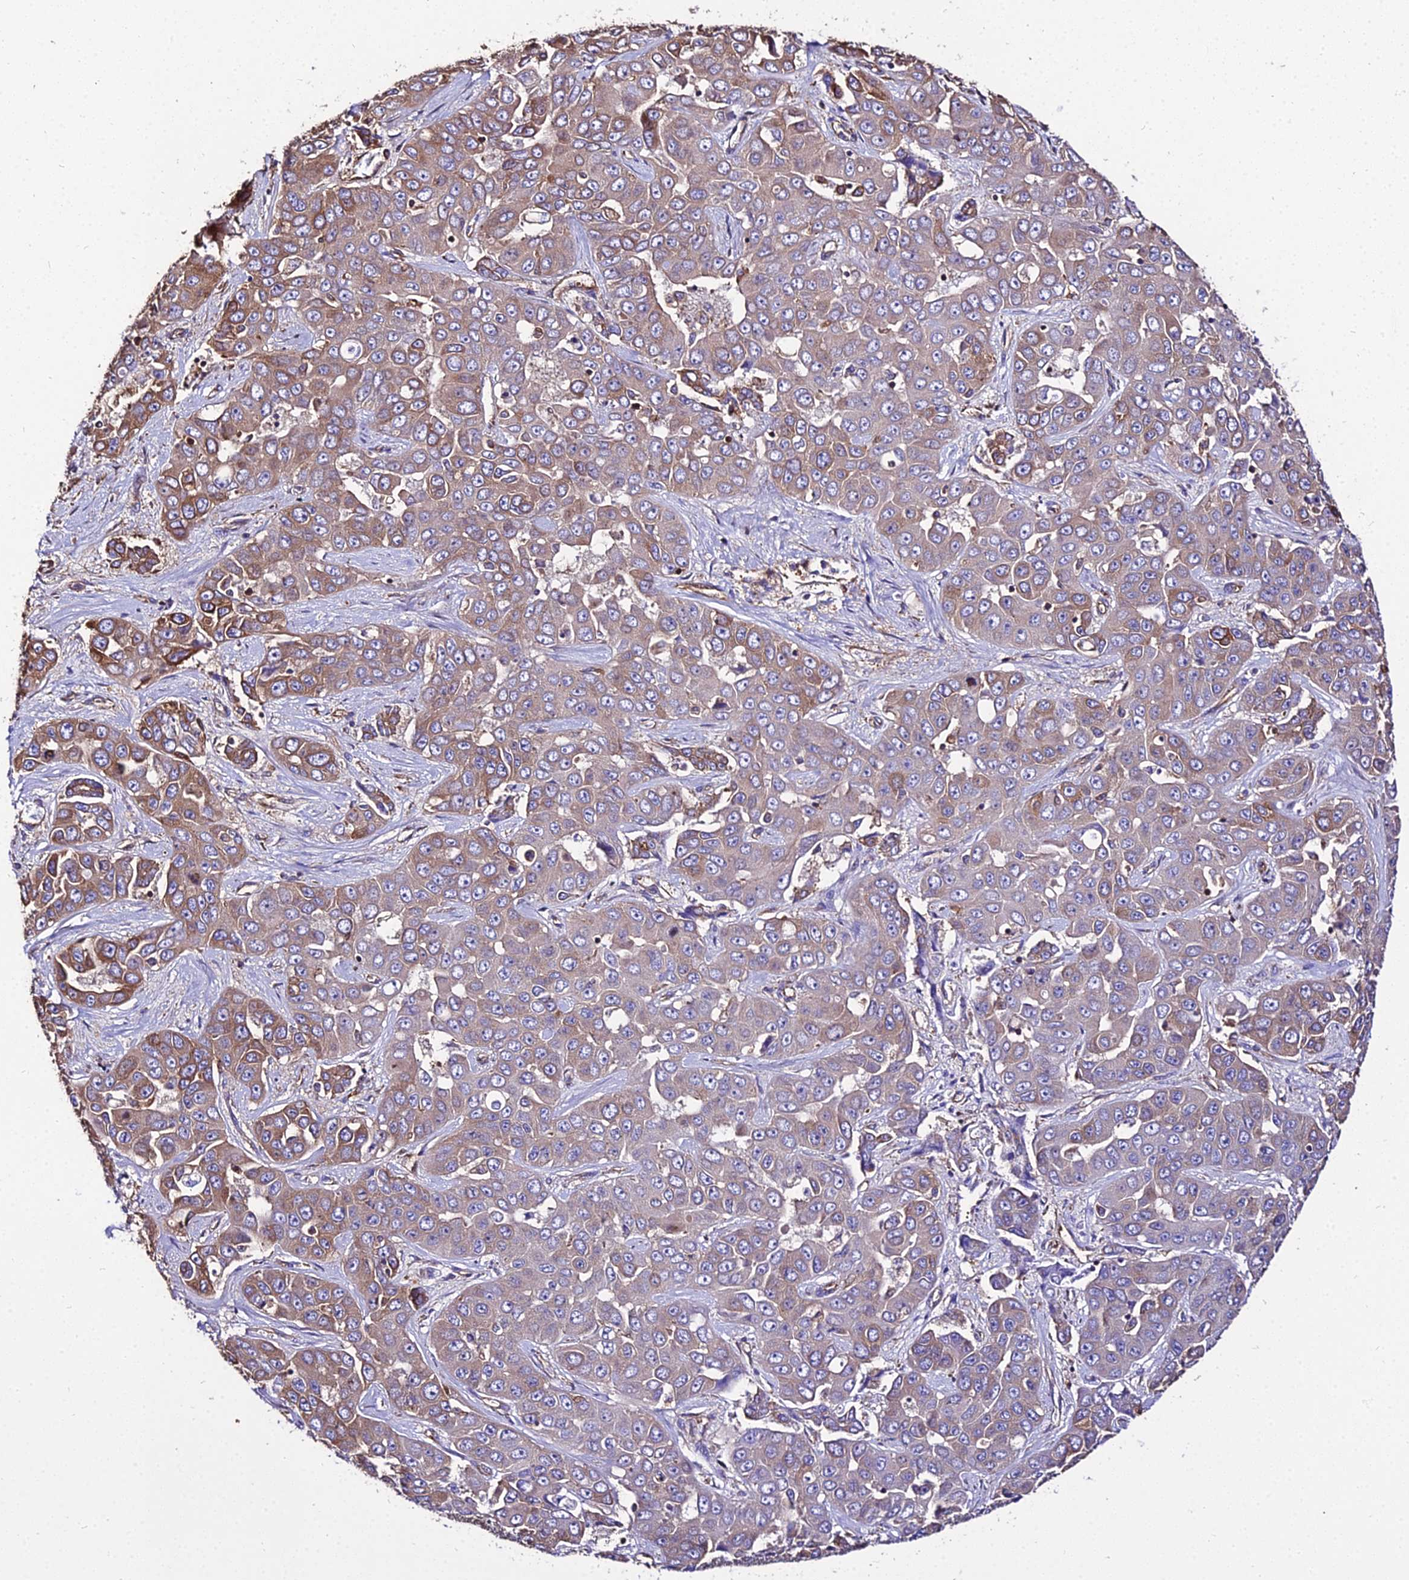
{"staining": {"intensity": "moderate", "quantity": "25%-75%", "location": "cytoplasmic/membranous"}, "tissue": "liver cancer", "cell_type": "Tumor cells", "image_type": "cancer", "snomed": [{"axis": "morphology", "description": "Cholangiocarcinoma"}, {"axis": "topography", "description": "Liver"}], "caption": "High-magnification brightfield microscopy of liver cancer (cholangiocarcinoma) stained with DAB (3,3'-diaminobenzidine) (brown) and counterstained with hematoxylin (blue). tumor cells exhibit moderate cytoplasmic/membranous positivity is identified in about25%-75% of cells. The staining was performed using DAB (3,3'-diaminobenzidine) to visualize the protein expression in brown, while the nuclei were stained in blue with hematoxylin (Magnification: 20x).", "gene": "TUBA3D", "patient": {"sex": "female", "age": 52}}